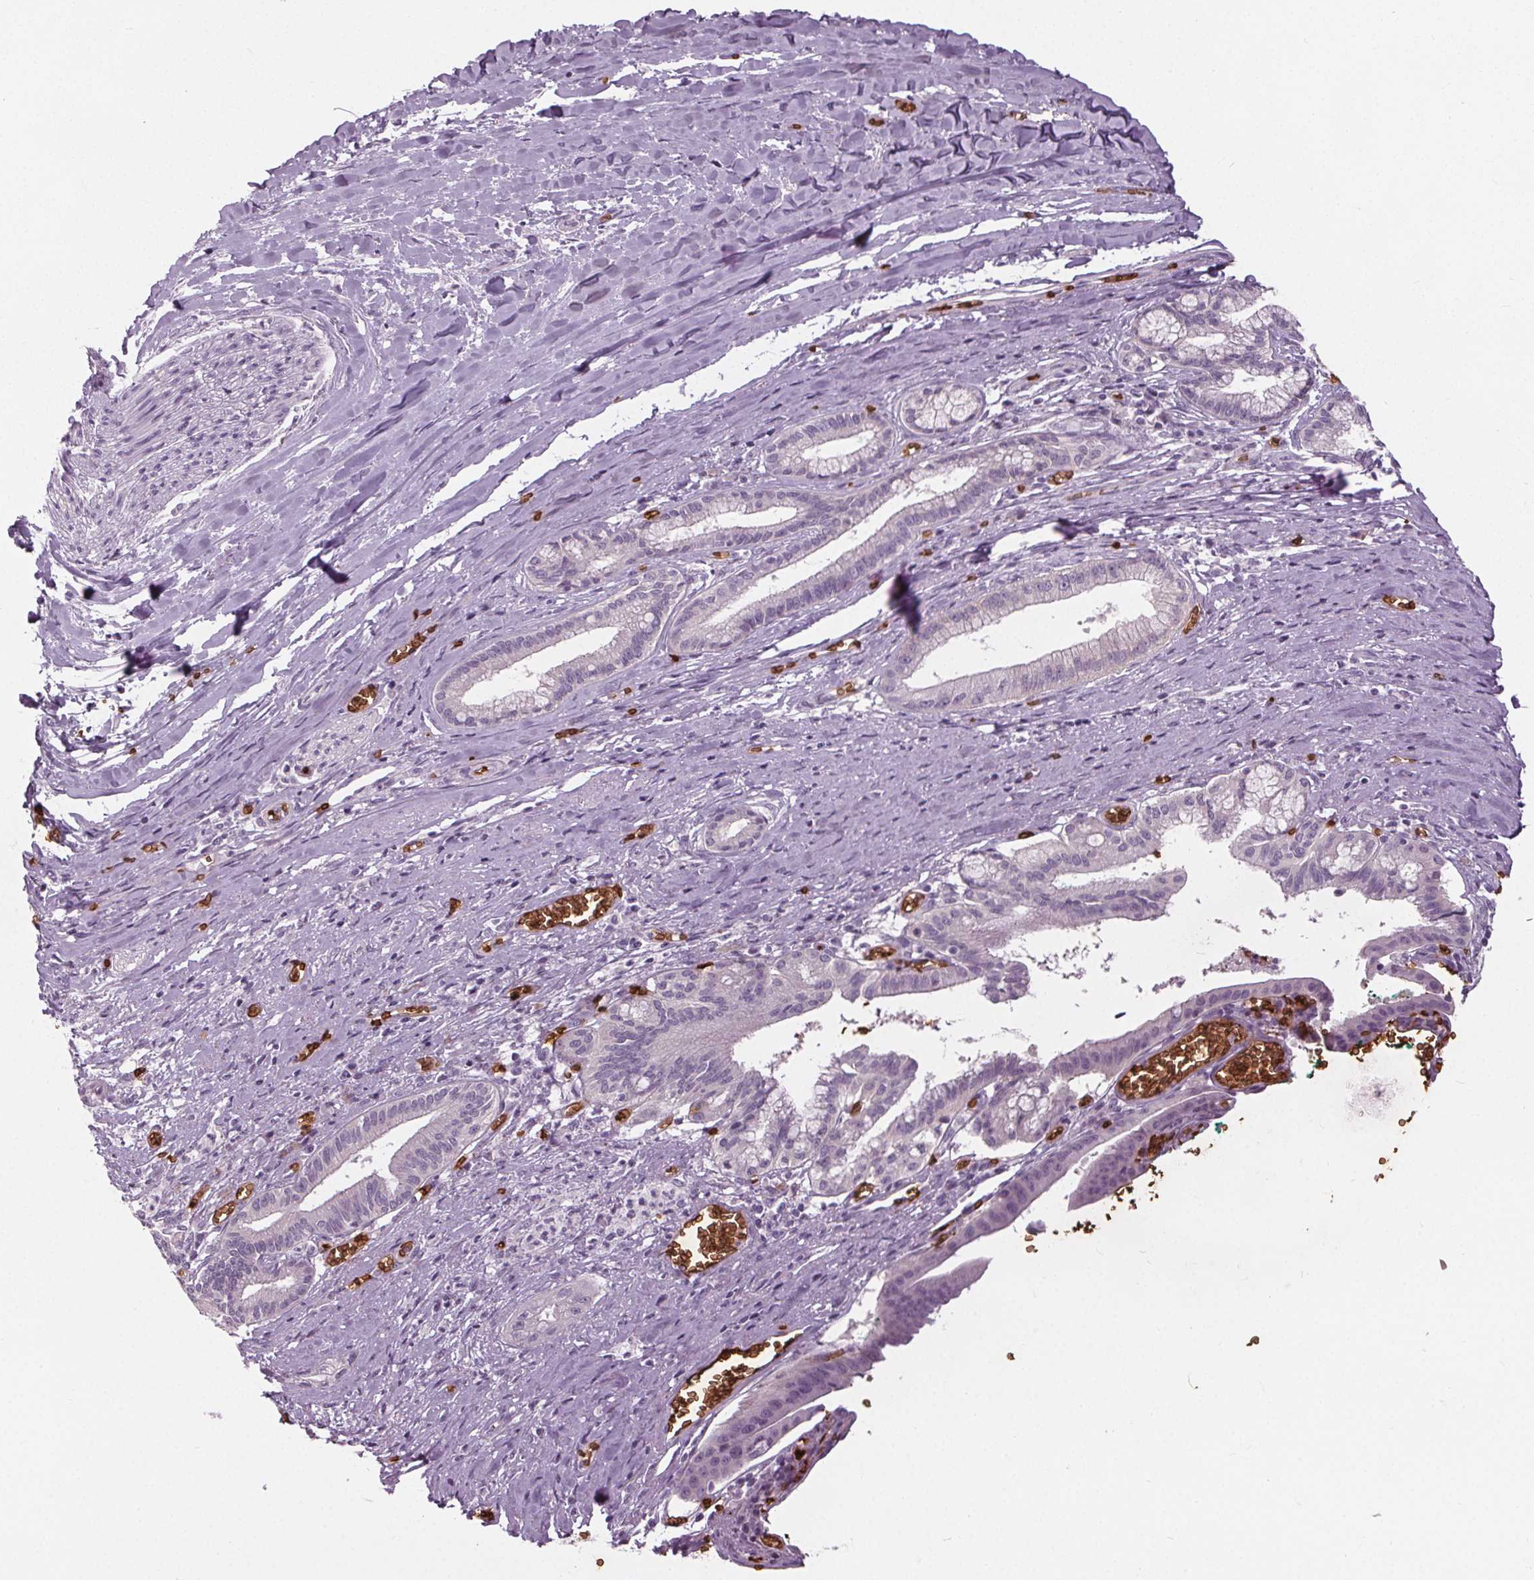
{"staining": {"intensity": "negative", "quantity": "none", "location": "none"}, "tissue": "pancreatic cancer", "cell_type": "Tumor cells", "image_type": "cancer", "snomed": [{"axis": "morphology", "description": "Normal tissue, NOS"}, {"axis": "morphology", "description": "Adenocarcinoma, NOS"}, {"axis": "topography", "description": "Lymph node"}, {"axis": "topography", "description": "Pancreas"}], "caption": "IHC photomicrograph of pancreatic cancer stained for a protein (brown), which shows no positivity in tumor cells.", "gene": "SLC4A1", "patient": {"sex": "female", "age": 58}}